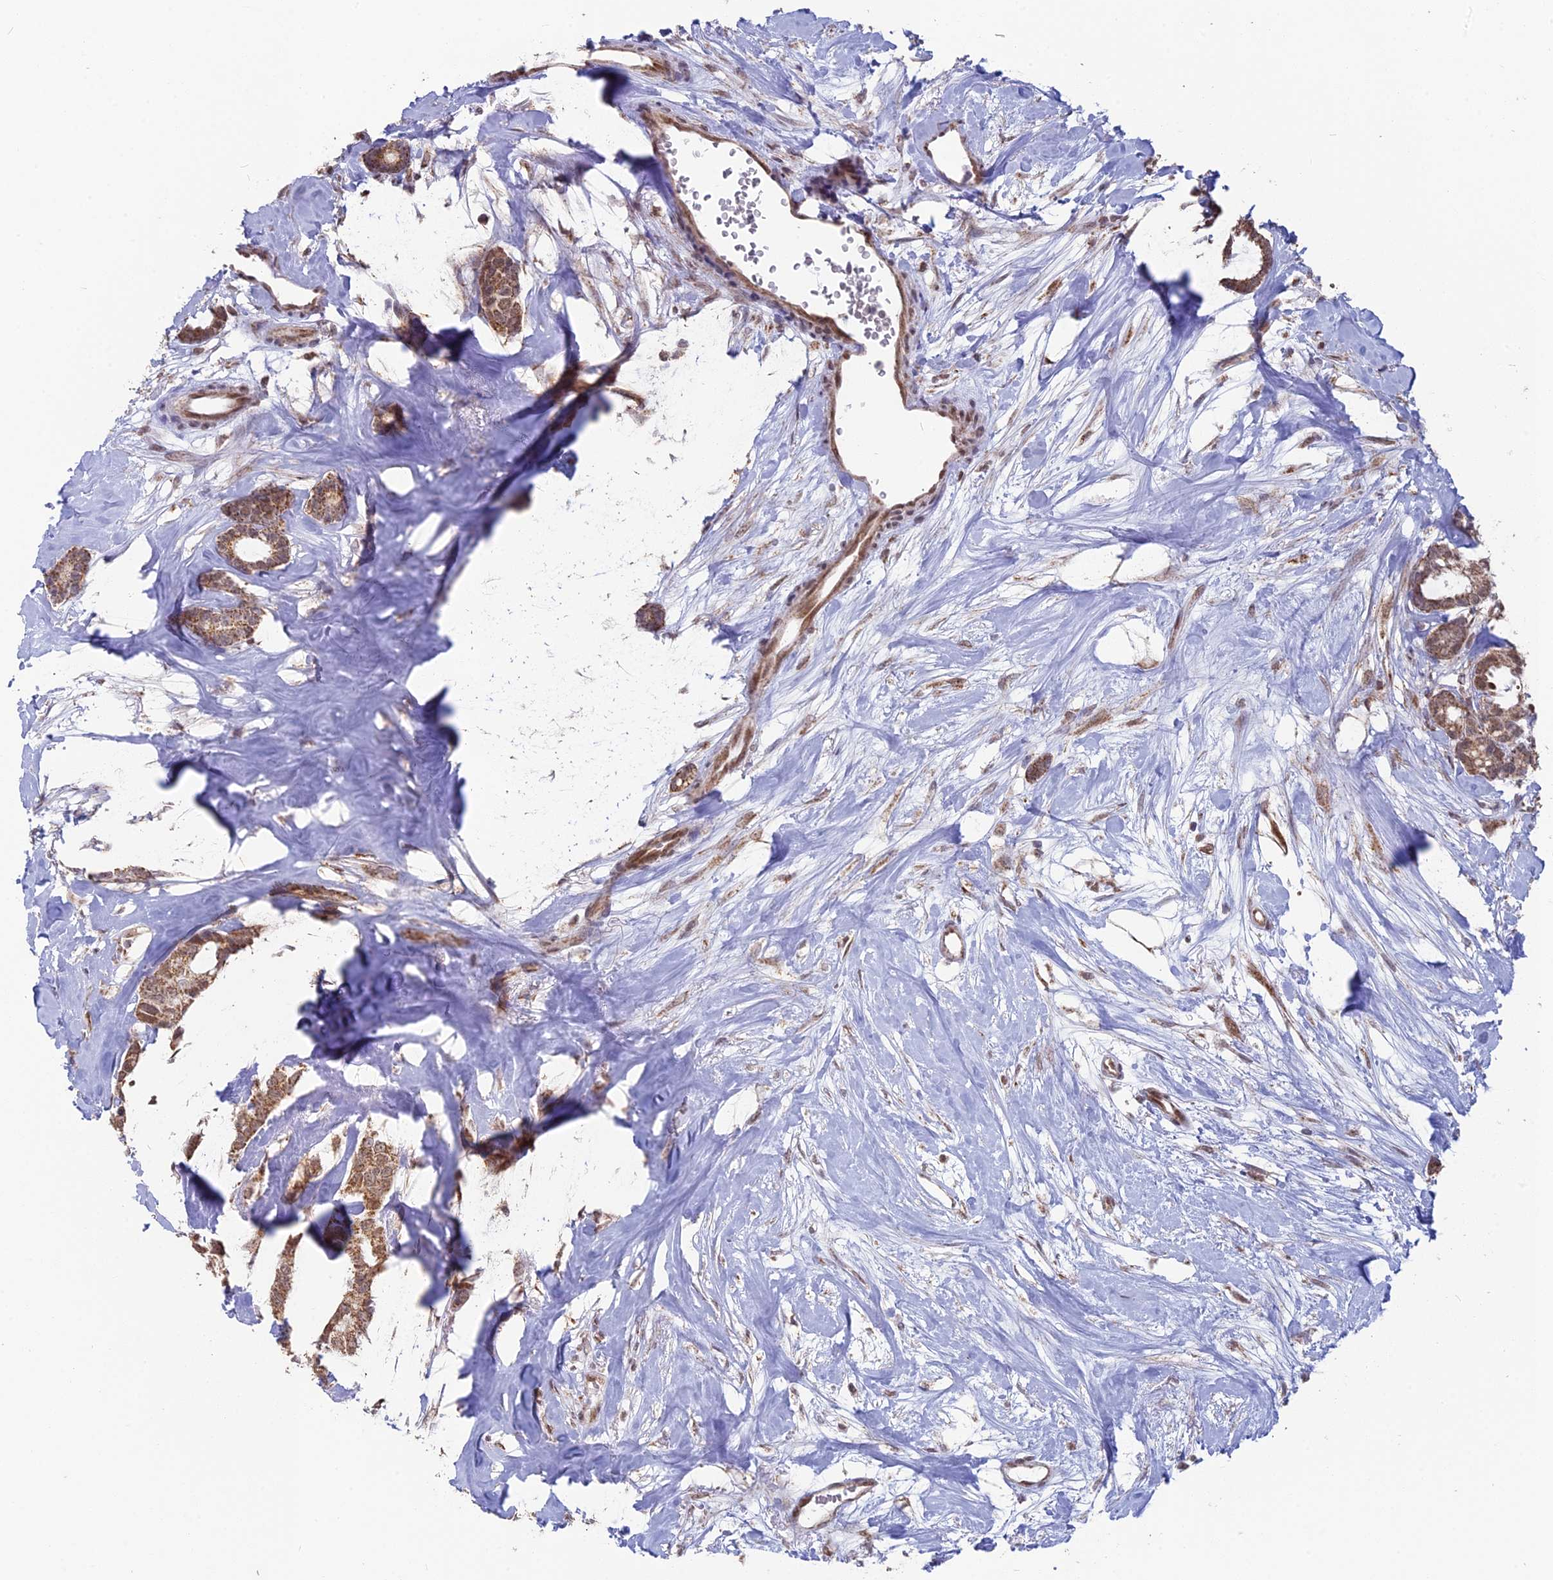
{"staining": {"intensity": "moderate", "quantity": ">75%", "location": "cytoplasmic/membranous,nuclear"}, "tissue": "breast cancer", "cell_type": "Tumor cells", "image_type": "cancer", "snomed": [{"axis": "morphology", "description": "Duct carcinoma"}, {"axis": "topography", "description": "Breast"}], "caption": "This photomicrograph exhibits breast cancer stained with IHC to label a protein in brown. The cytoplasmic/membranous and nuclear of tumor cells show moderate positivity for the protein. Nuclei are counter-stained blue.", "gene": "ARHGAP40", "patient": {"sex": "female", "age": 87}}